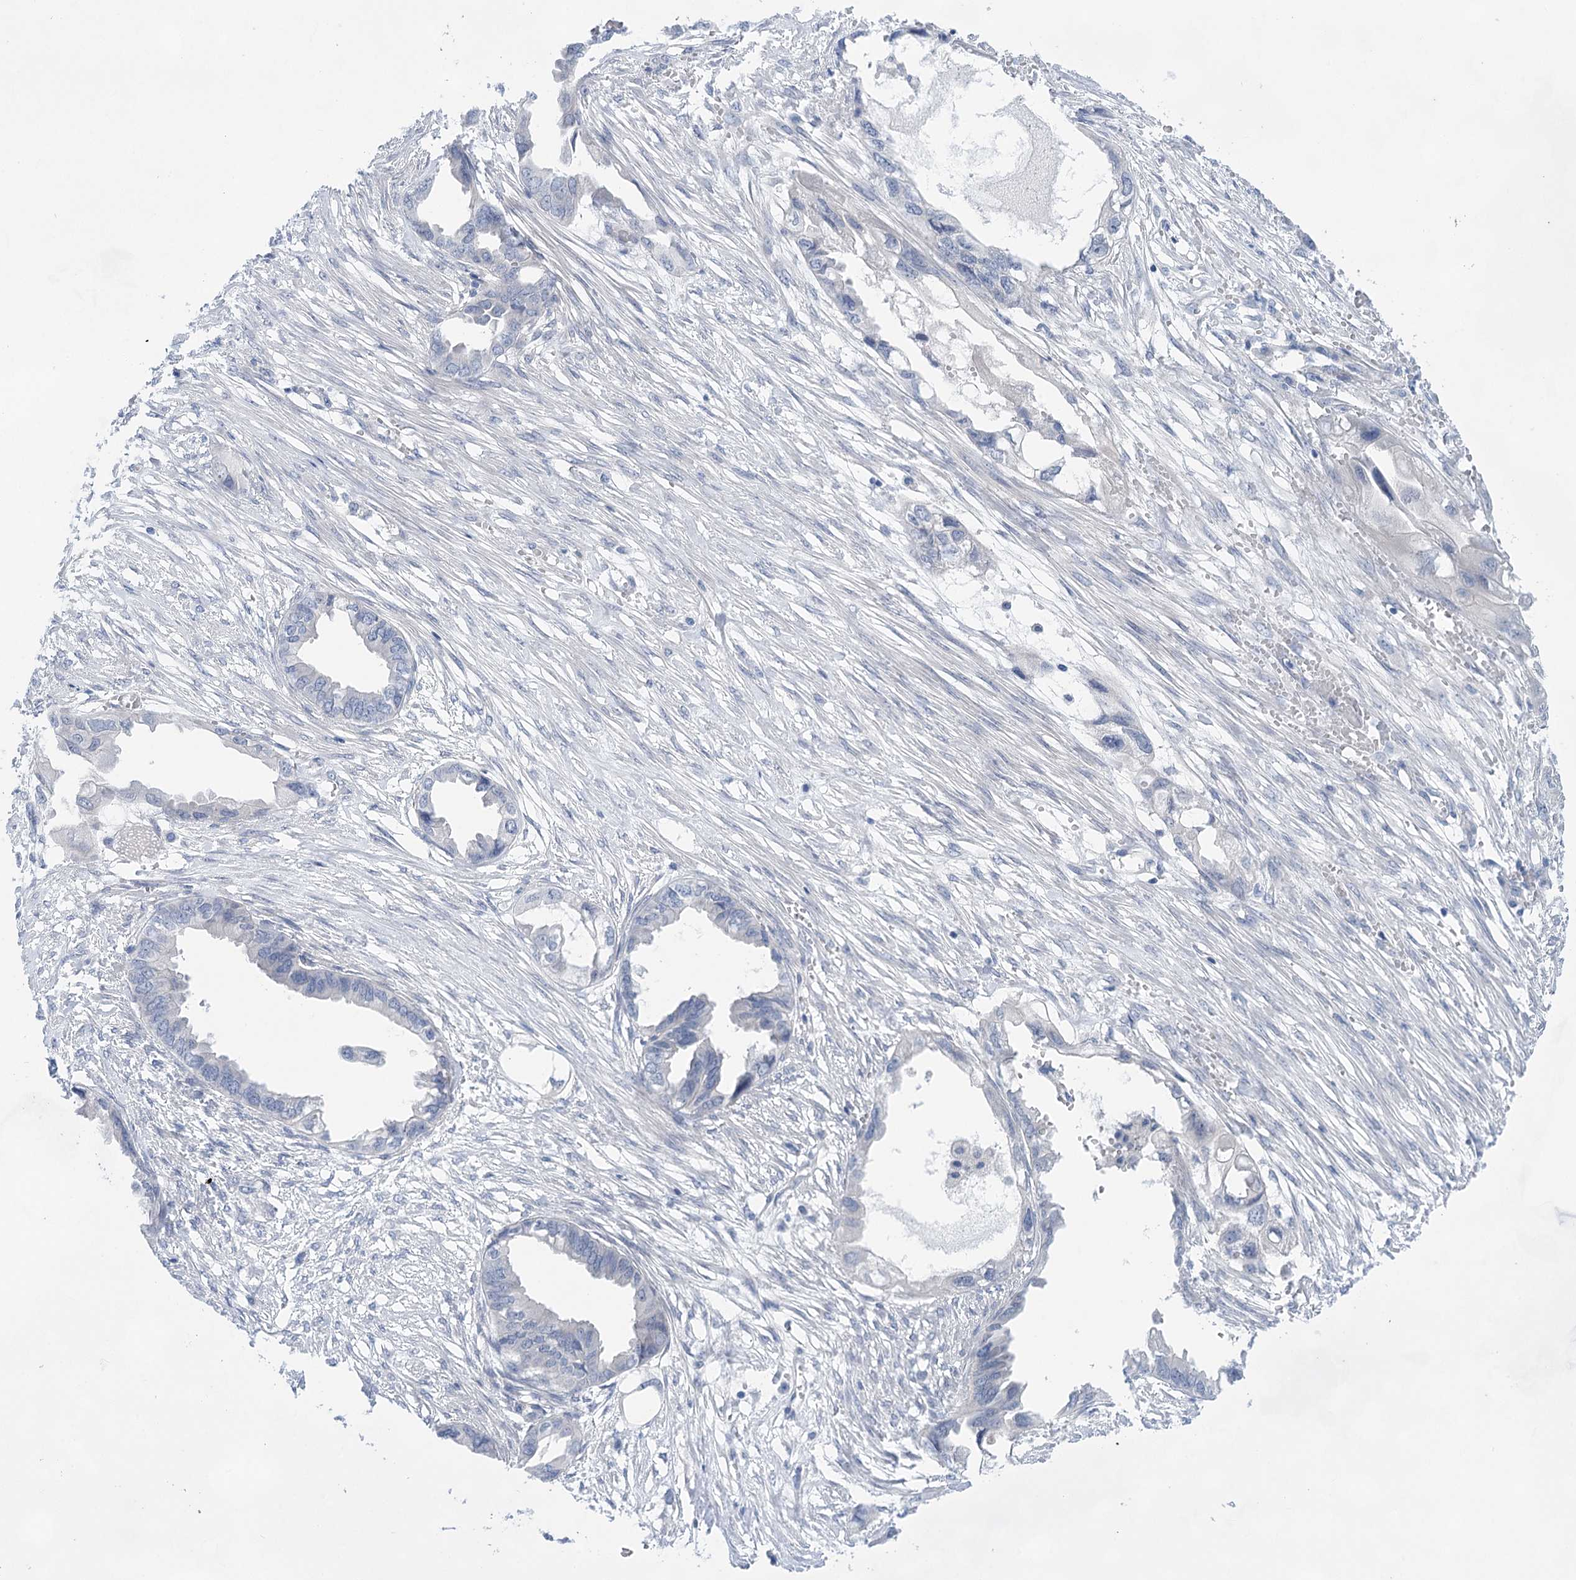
{"staining": {"intensity": "negative", "quantity": "none", "location": "none"}, "tissue": "endometrial cancer", "cell_type": "Tumor cells", "image_type": "cancer", "snomed": [{"axis": "morphology", "description": "Adenocarcinoma, NOS"}, {"axis": "morphology", "description": "Adenocarcinoma, metastatic, NOS"}, {"axis": "topography", "description": "Adipose tissue"}, {"axis": "topography", "description": "Endometrium"}], "caption": "IHC photomicrograph of human endometrial cancer (adenocarcinoma) stained for a protein (brown), which demonstrates no expression in tumor cells.", "gene": "LALBA", "patient": {"sex": "female", "age": 67}}